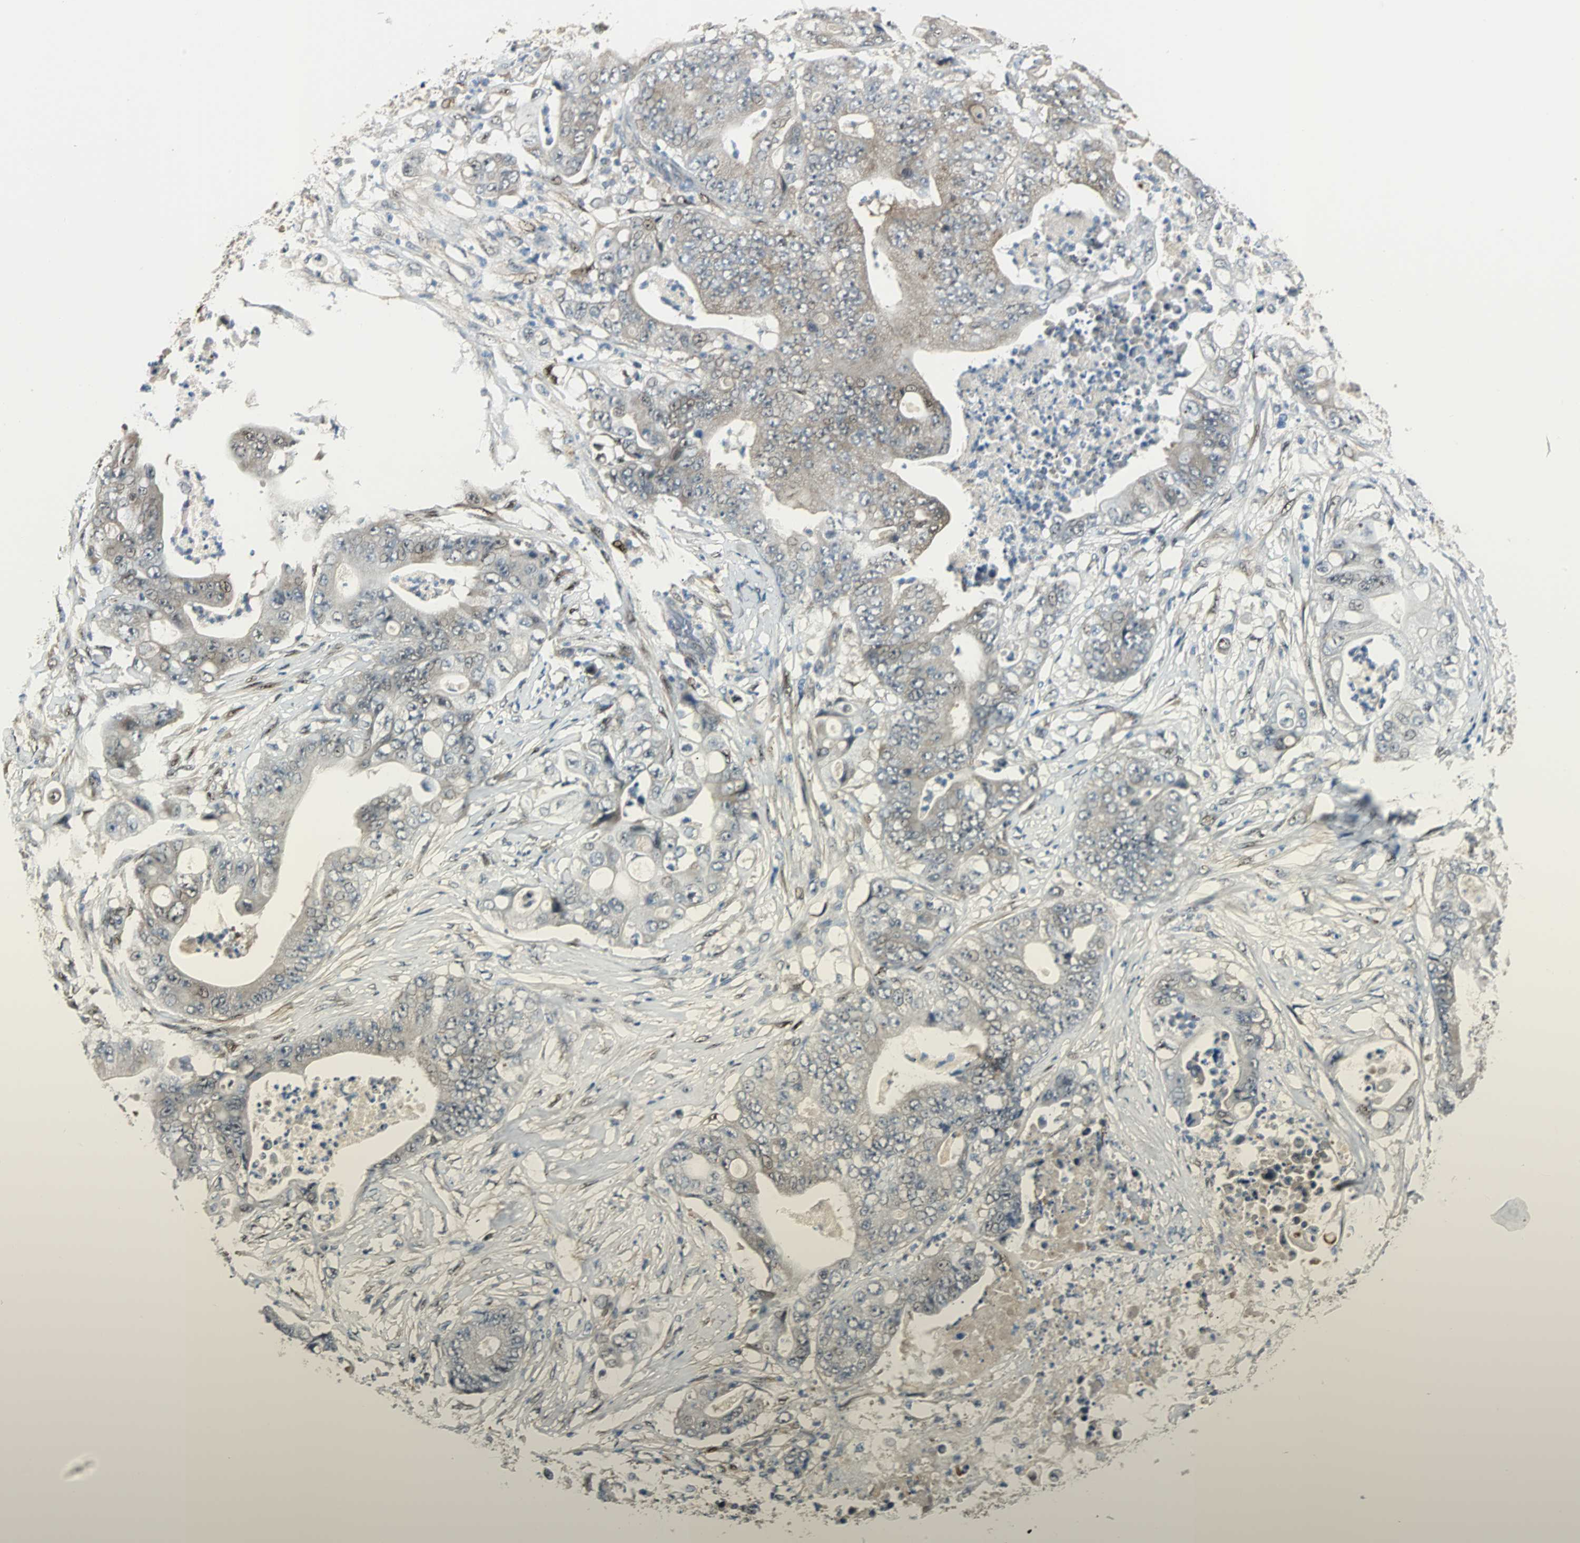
{"staining": {"intensity": "strong", "quantity": ">75%", "location": "cytoplasmic/membranous,nuclear"}, "tissue": "stomach cancer", "cell_type": "Tumor cells", "image_type": "cancer", "snomed": [{"axis": "morphology", "description": "Adenocarcinoma, NOS"}, {"axis": "topography", "description": "Stomach"}], "caption": "Immunohistochemical staining of stomach cancer reveals strong cytoplasmic/membranous and nuclear protein positivity in approximately >75% of tumor cells. Using DAB (brown) and hematoxylin (blue) stains, captured at high magnification using brightfield microscopy.", "gene": "FHL2", "patient": {"sex": "female", "age": 73}}